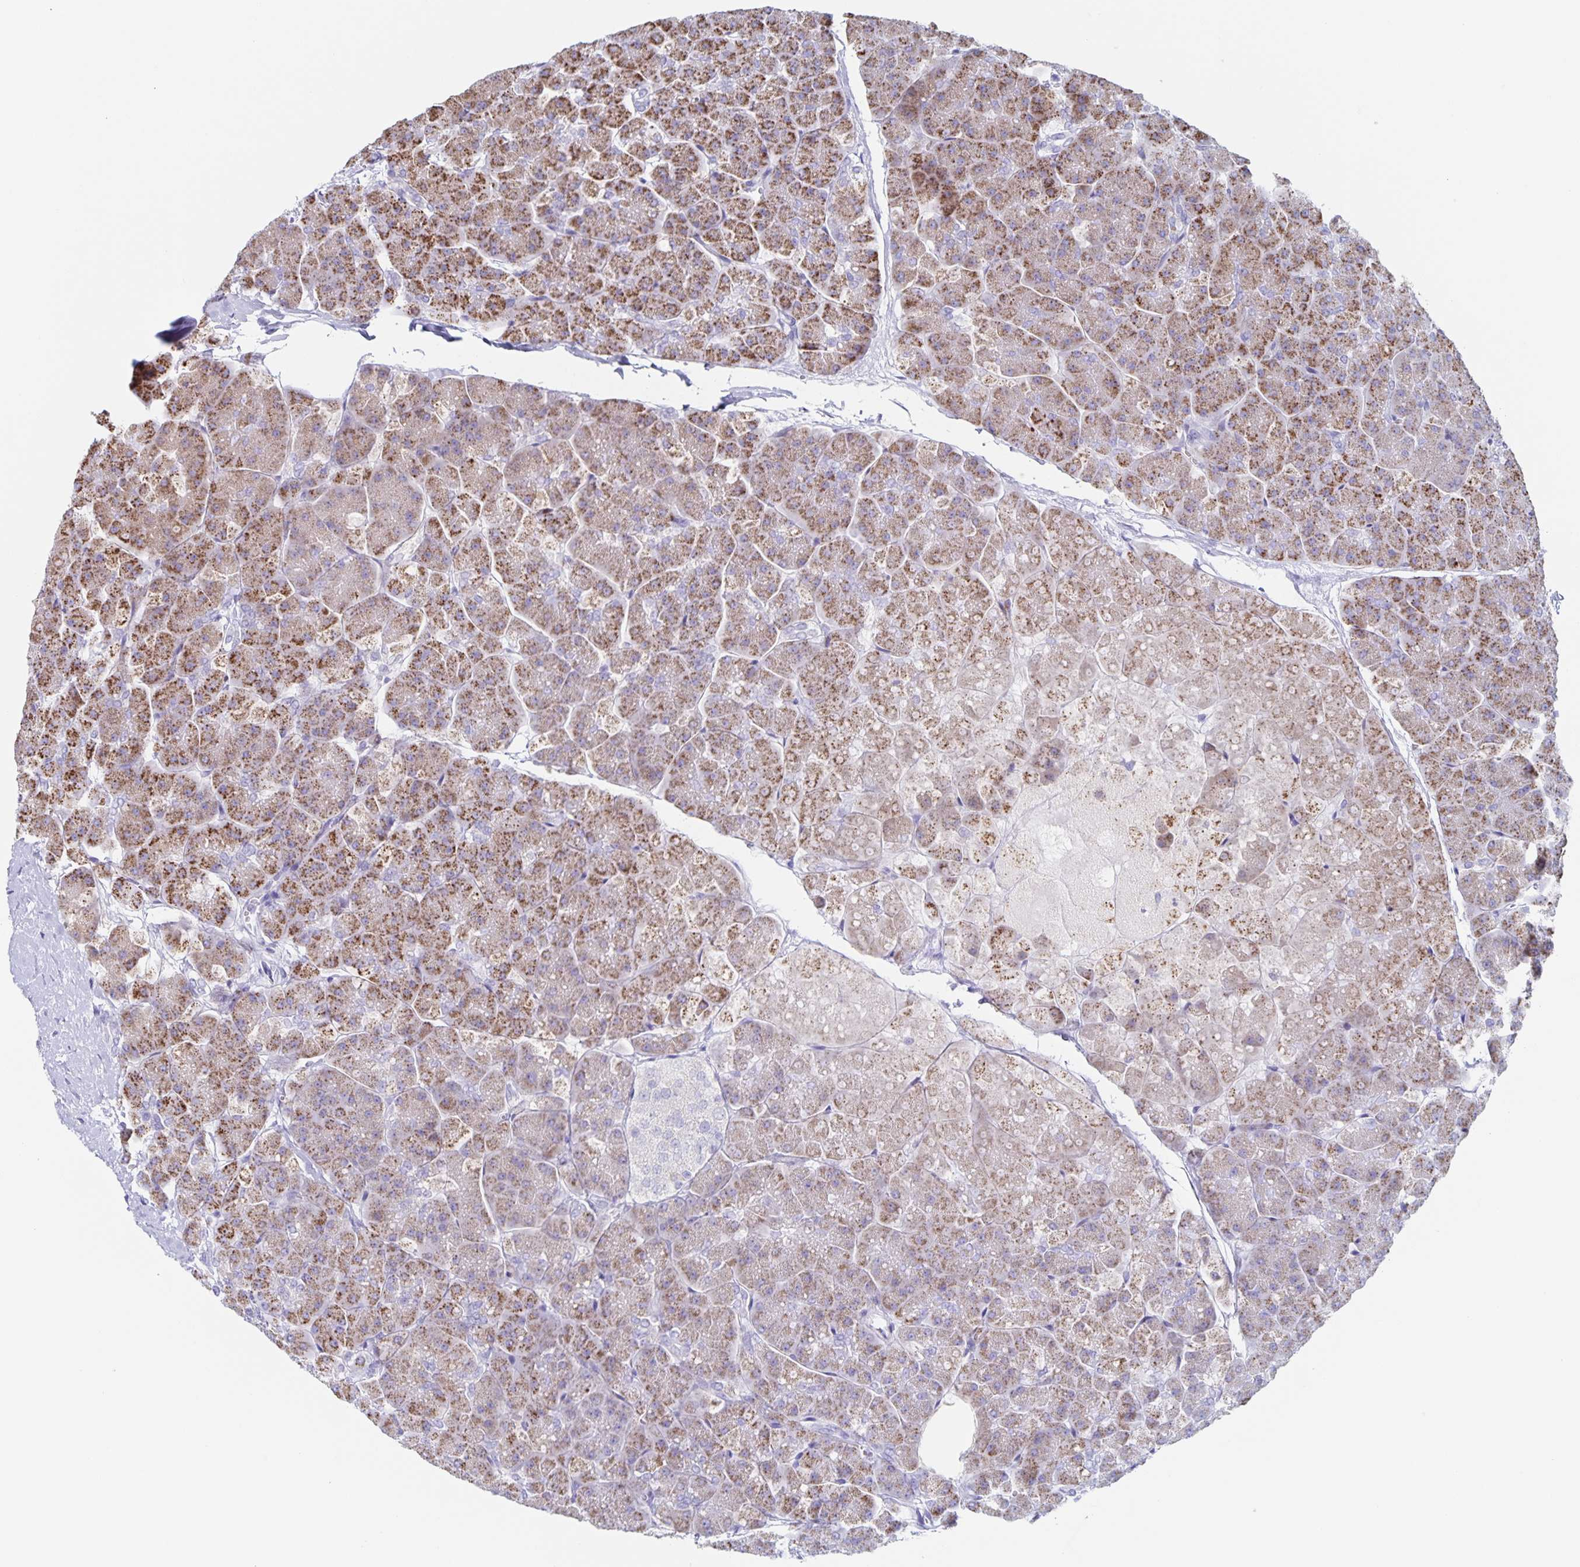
{"staining": {"intensity": "moderate", "quantity": "25%-75%", "location": "cytoplasmic/membranous"}, "tissue": "pancreas", "cell_type": "Exocrine glandular cells", "image_type": "normal", "snomed": [{"axis": "morphology", "description": "Normal tissue, NOS"}, {"axis": "topography", "description": "Pancreas"}, {"axis": "topography", "description": "Peripheral nerve tissue"}], "caption": "An immunohistochemistry (IHC) histopathology image of unremarkable tissue is shown. Protein staining in brown highlights moderate cytoplasmic/membranous positivity in pancreas within exocrine glandular cells.", "gene": "RPL36A", "patient": {"sex": "male", "age": 54}}